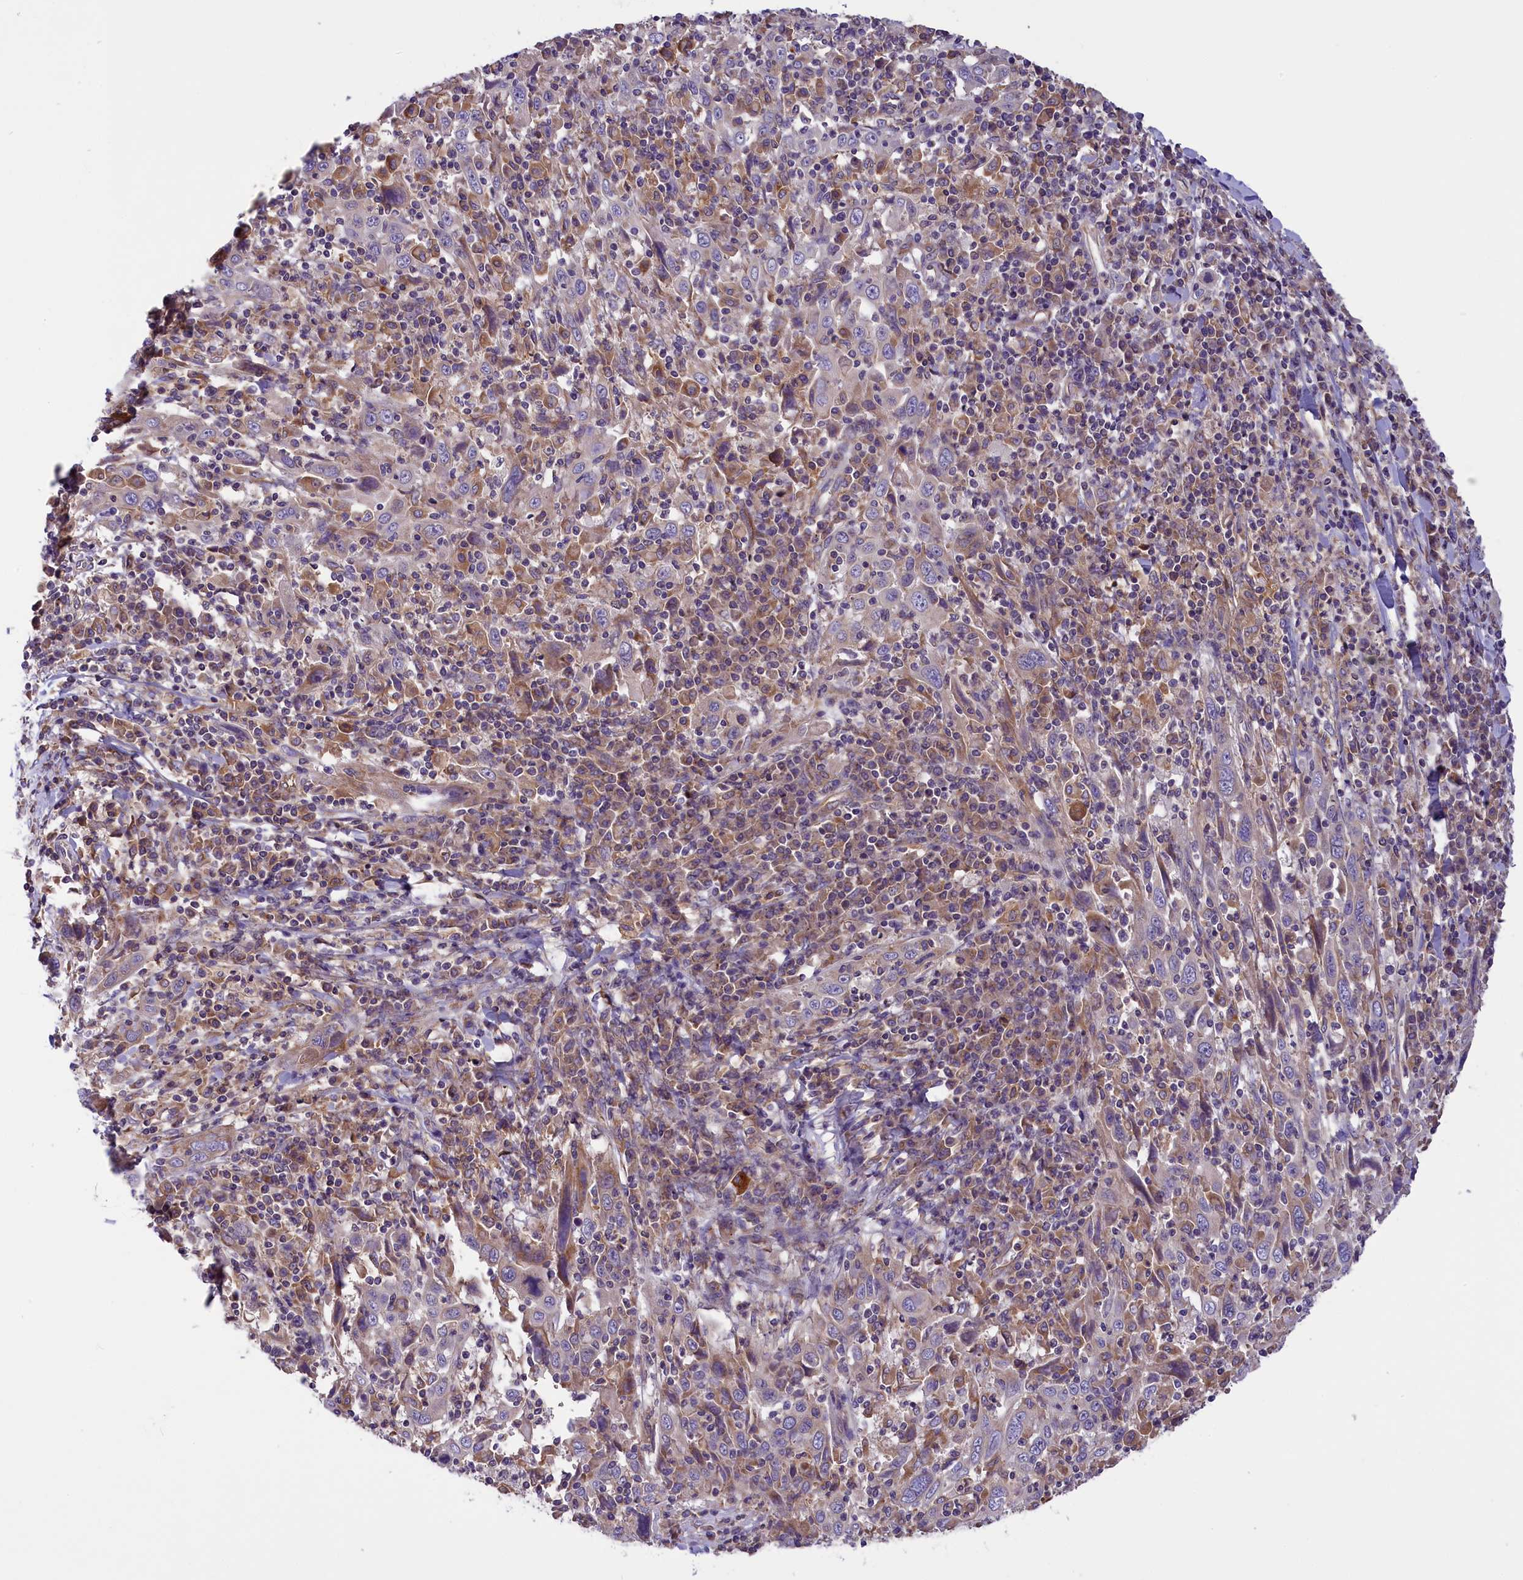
{"staining": {"intensity": "moderate", "quantity": "<25%", "location": "cytoplasmic/membranous"}, "tissue": "cervical cancer", "cell_type": "Tumor cells", "image_type": "cancer", "snomed": [{"axis": "morphology", "description": "Squamous cell carcinoma, NOS"}, {"axis": "topography", "description": "Cervix"}], "caption": "Cervical squamous cell carcinoma stained for a protein reveals moderate cytoplasmic/membranous positivity in tumor cells.", "gene": "DNAJB9", "patient": {"sex": "female", "age": 46}}